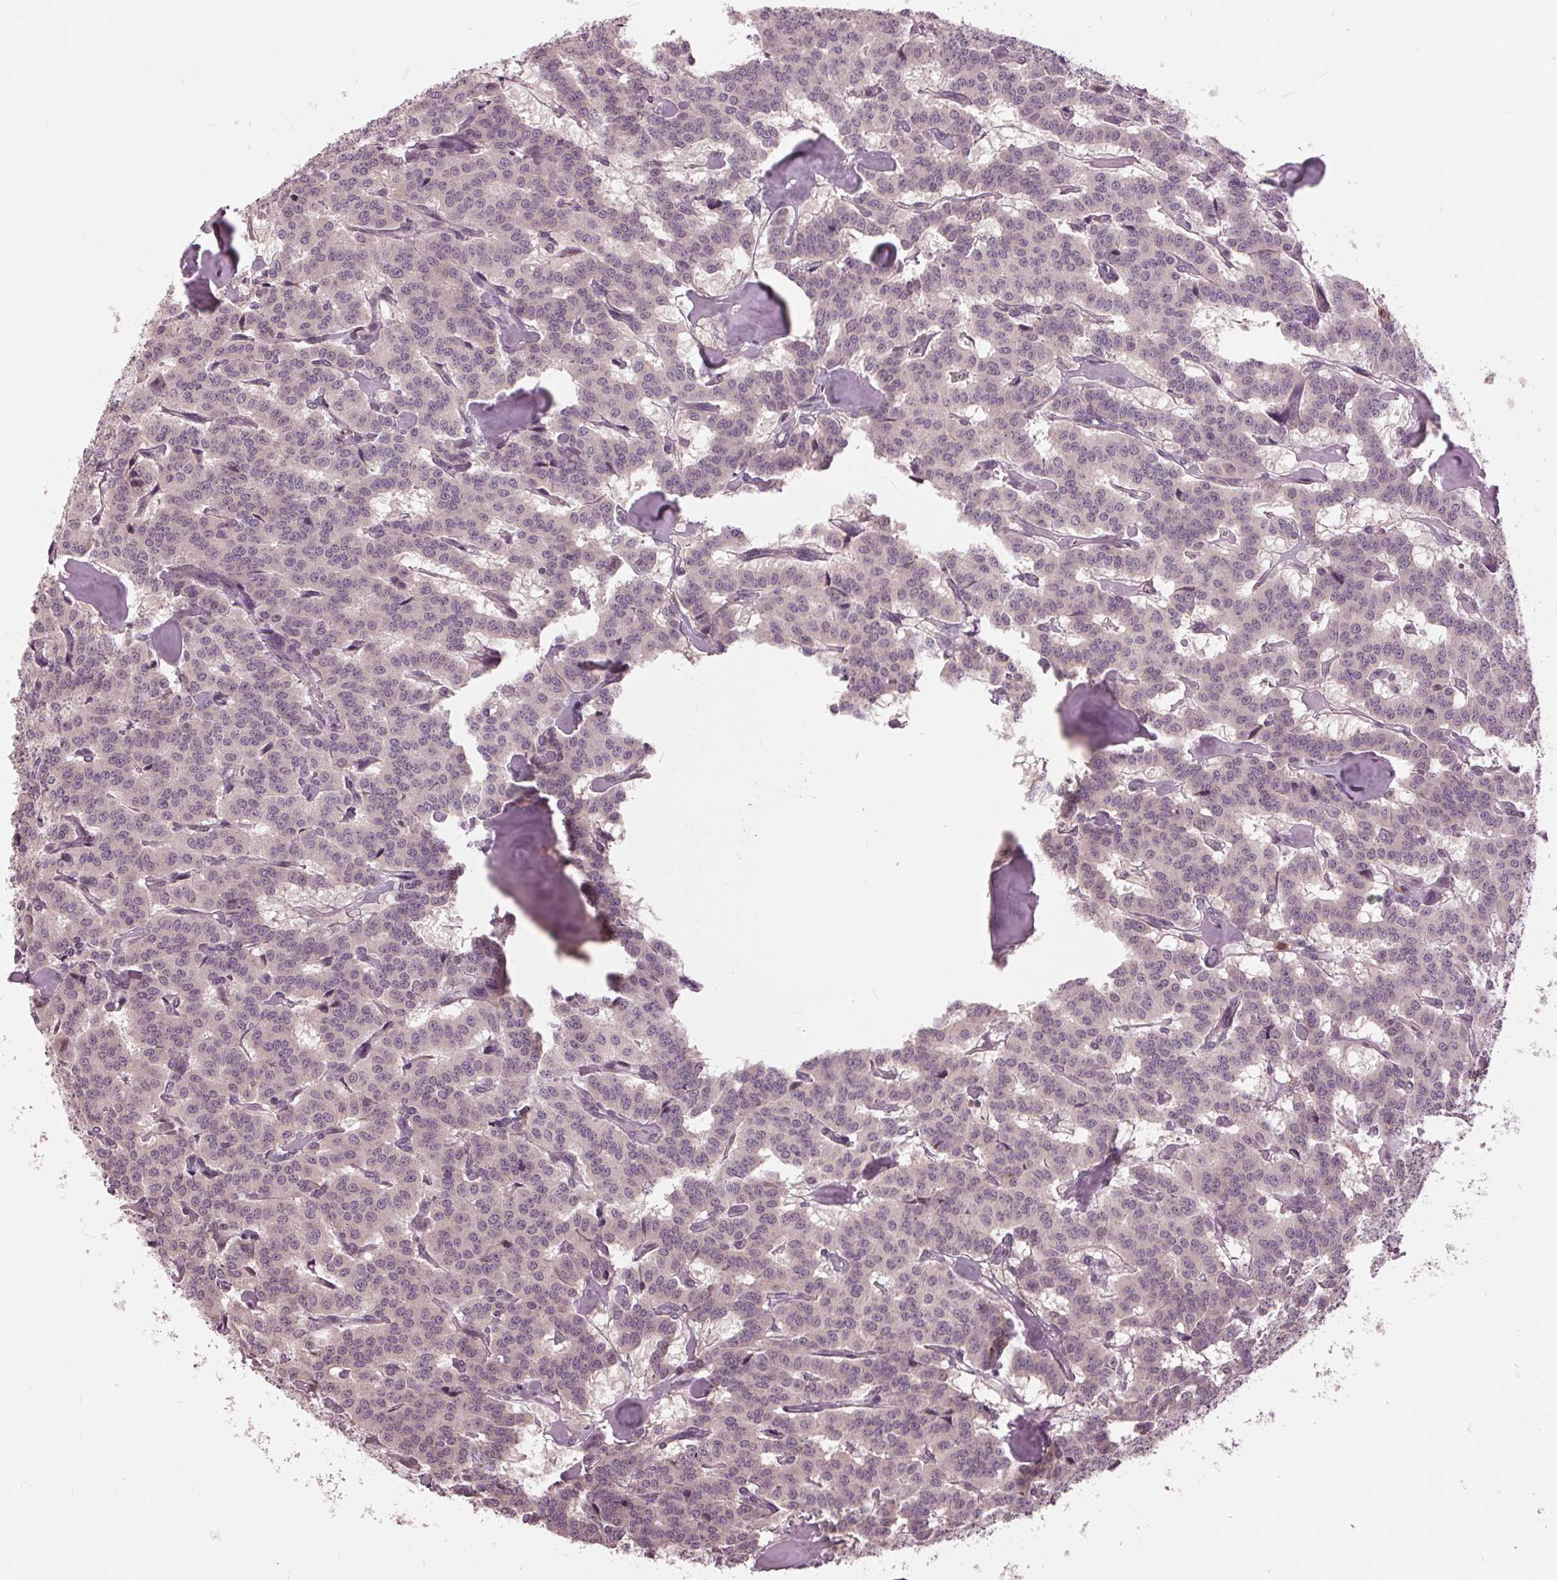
{"staining": {"intensity": "negative", "quantity": "none", "location": "none"}, "tissue": "carcinoid", "cell_type": "Tumor cells", "image_type": "cancer", "snomed": [{"axis": "morphology", "description": "Carcinoid, malignant, NOS"}, {"axis": "topography", "description": "Lung"}], "caption": "DAB (3,3'-diaminobenzidine) immunohistochemical staining of human malignant carcinoid demonstrates no significant expression in tumor cells.", "gene": "SIGLEC6", "patient": {"sex": "female", "age": 46}}